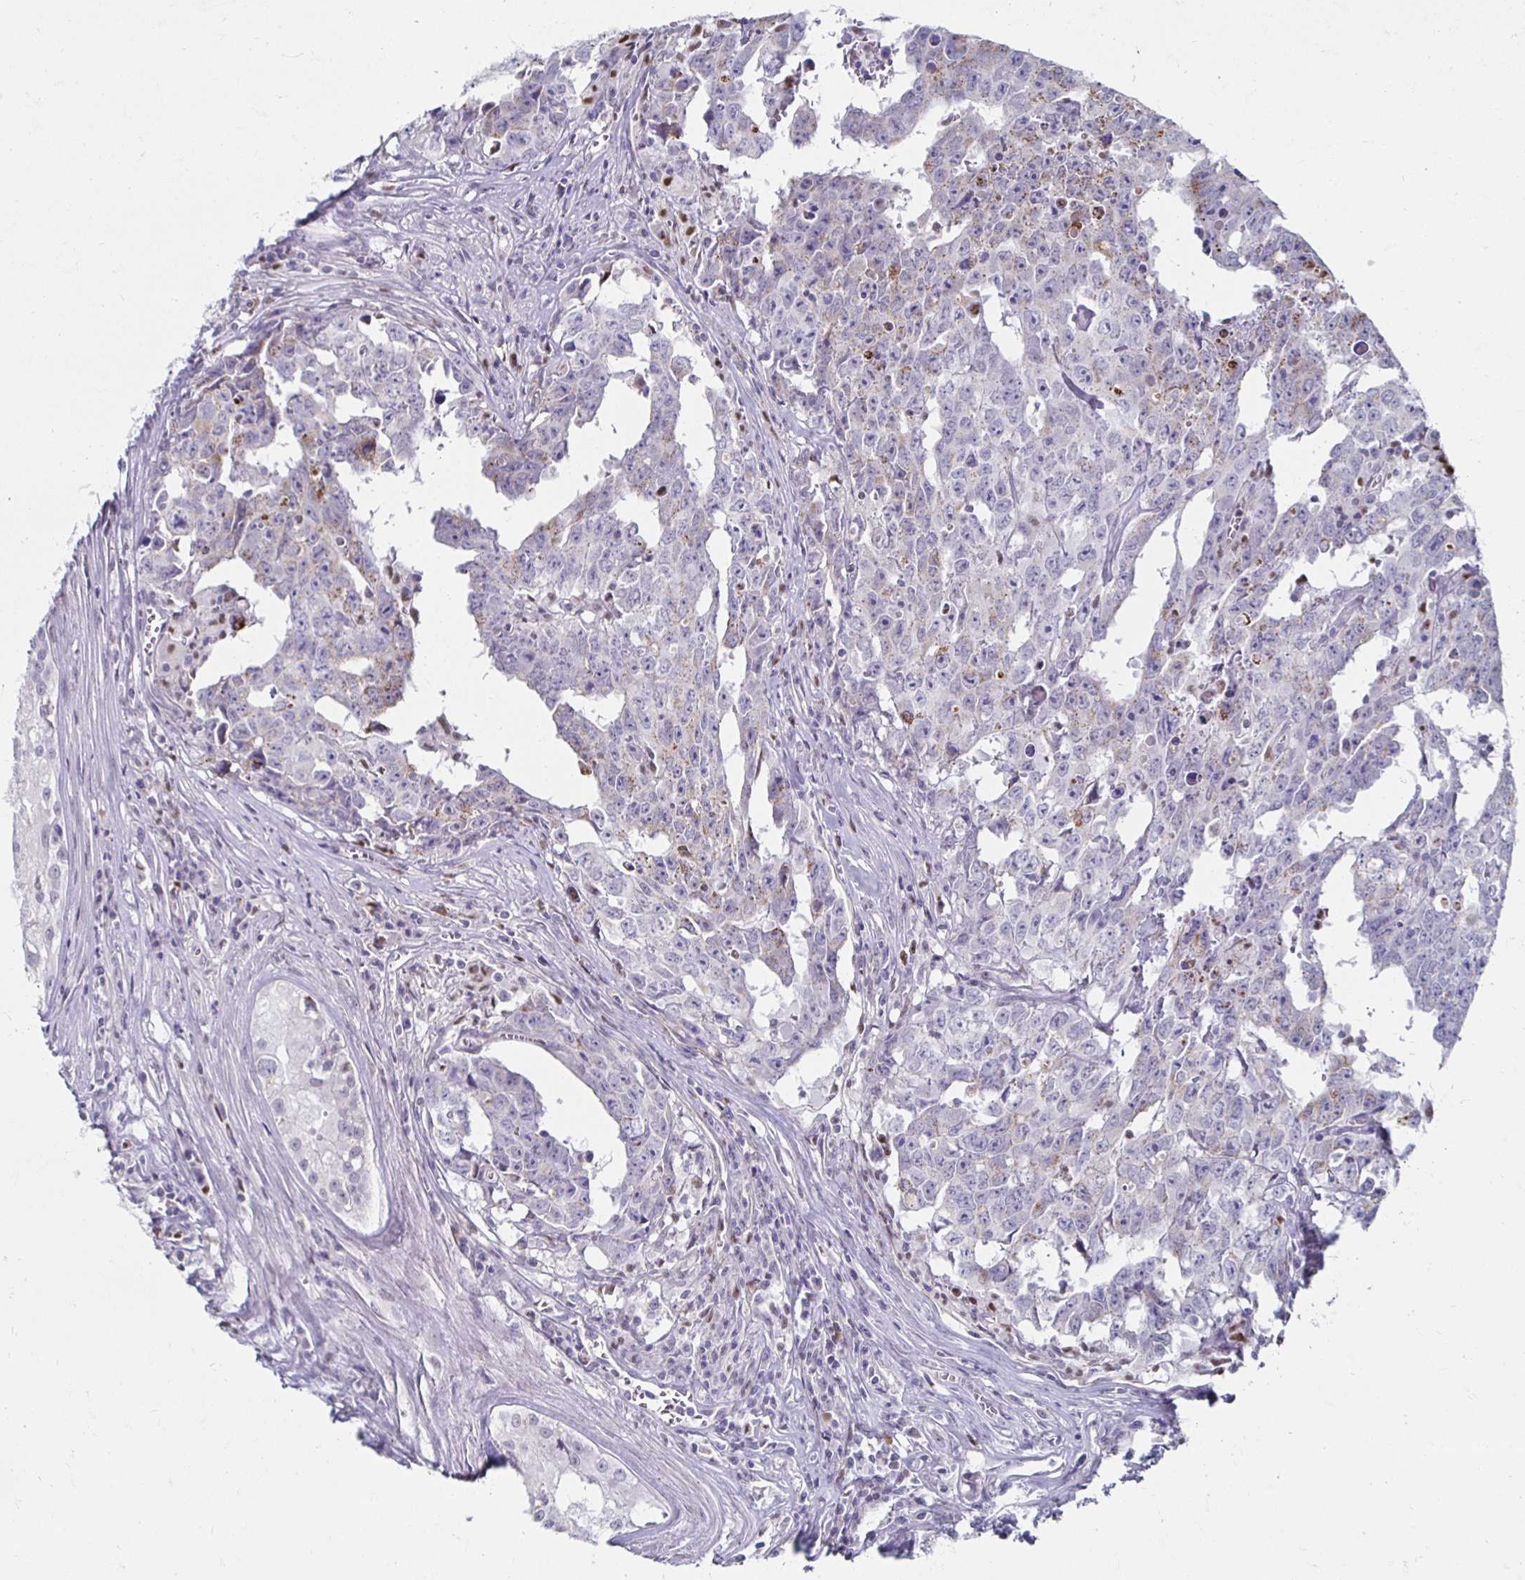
{"staining": {"intensity": "negative", "quantity": "none", "location": "none"}, "tissue": "testis cancer", "cell_type": "Tumor cells", "image_type": "cancer", "snomed": [{"axis": "morphology", "description": "Carcinoma, Embryonal, NOS"}, {"axis": "topography", "description": "Testis"}], "caption": "Immunohistochemistry image of neoplastic tissue: embryonal carcinoma (testis) stained with DAB (3,3'-diaminobenzidine) displays no significant protein positivity in tumor cells.", "gene": "NOCT", "patient": {"sex": "male", "age": 22}}